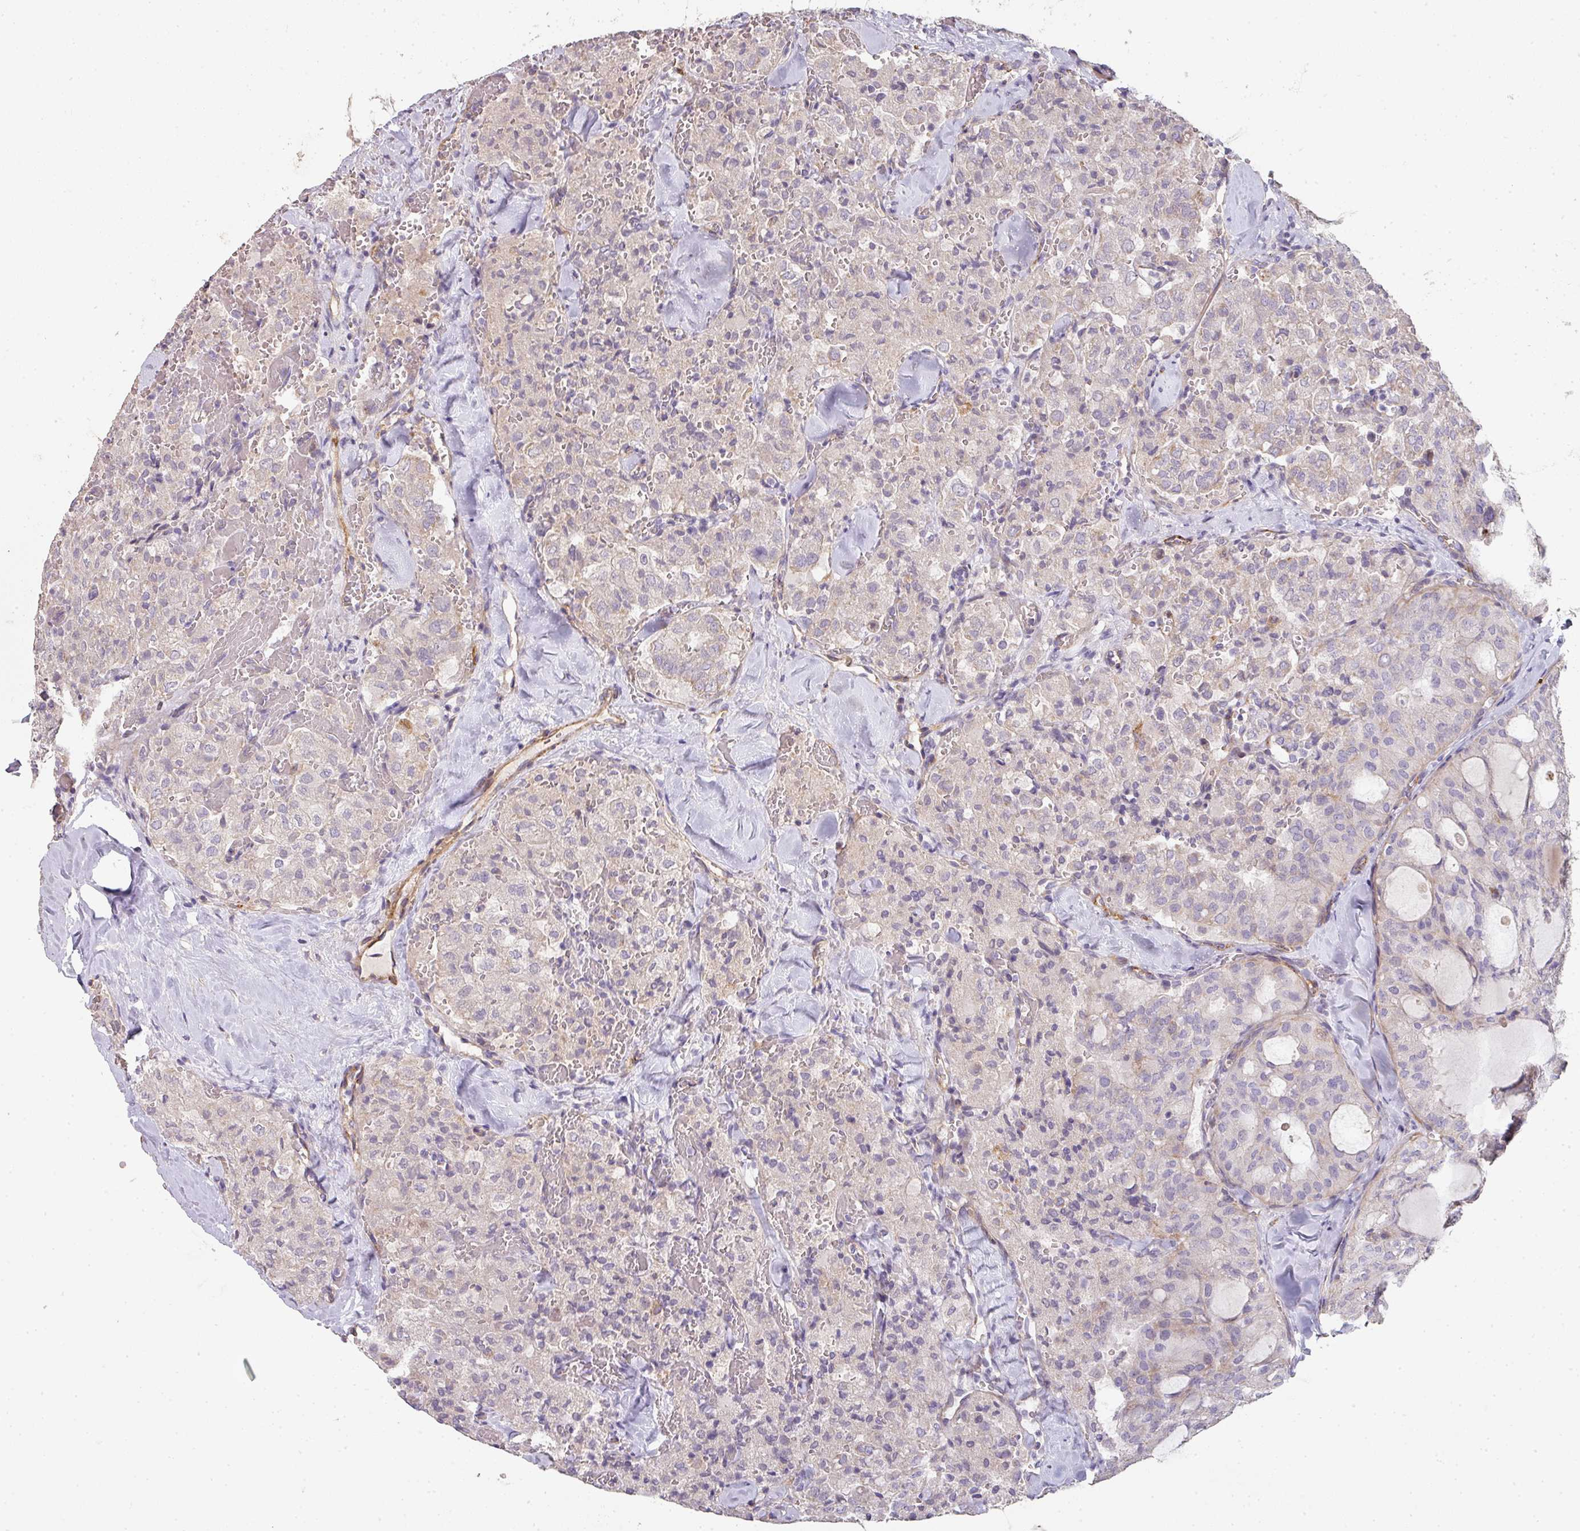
{"staining": {"intensity": "negative", "quantity": "none", "location": "none"}, "tissue": "thyroid cancer", "cell_type": "Tumor cells", "image_type": "cancer", "snomed": [{"axis": "morphology", "description": "Follicular adenoma carcinoma, NOS"}, {"axis": "topography", "description": "Thyroid gland"}], "caption": "High magnification brightfield microscopy of thyroid cancer (follicular adenoma carcinoma) stained with DAB (brown) and counterstained with hematoxylin (blue): tumor cells show no significant staining. Nuclei are stained in blue.", "gene": "PCDH1", "patient": {"sex": "male", "age": 75}}